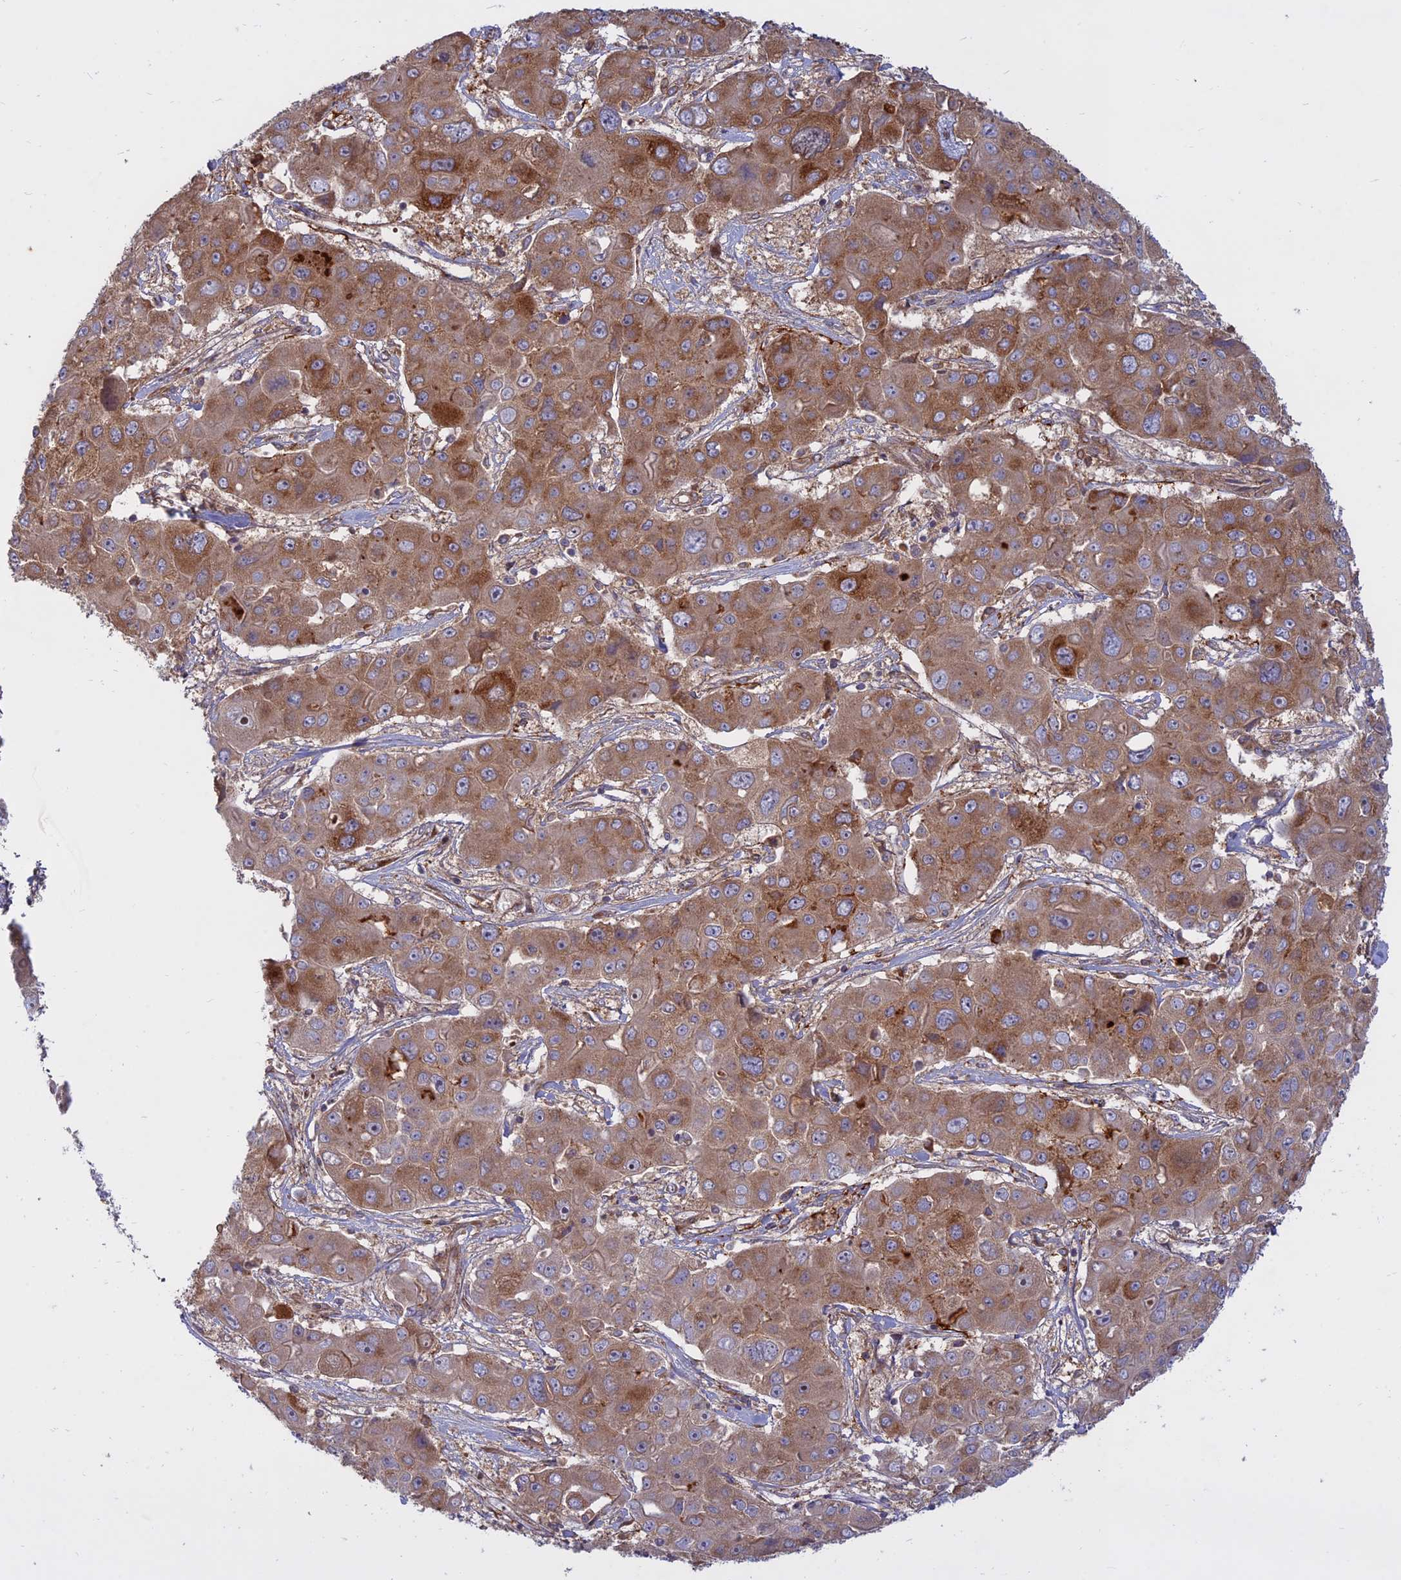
{"staining": {"intensity": "moderate", "quantity": ">75%", "location": "cytoplasmic/membranous"}, "tissue": "liver cancer", "cell_type": "Tumor cells", "image_type": "cancer", "snomed": [{"axis": "morphology", "description": "Cholangiocarcinoma"}, {"axis": "topography", "description": "Liver"}], "caption": "Protein positivity by immunohistochemistry (IHC) displays moderate cytoplasmic/membranous expression in approximately >75% of tumor cells in liver cancer (cholangiocarcinoma). The protein is shown in brown color, while the nuclei are stained blue.", "gene": "TMEM208", "patient": {"sex": "male", "age": 67}}